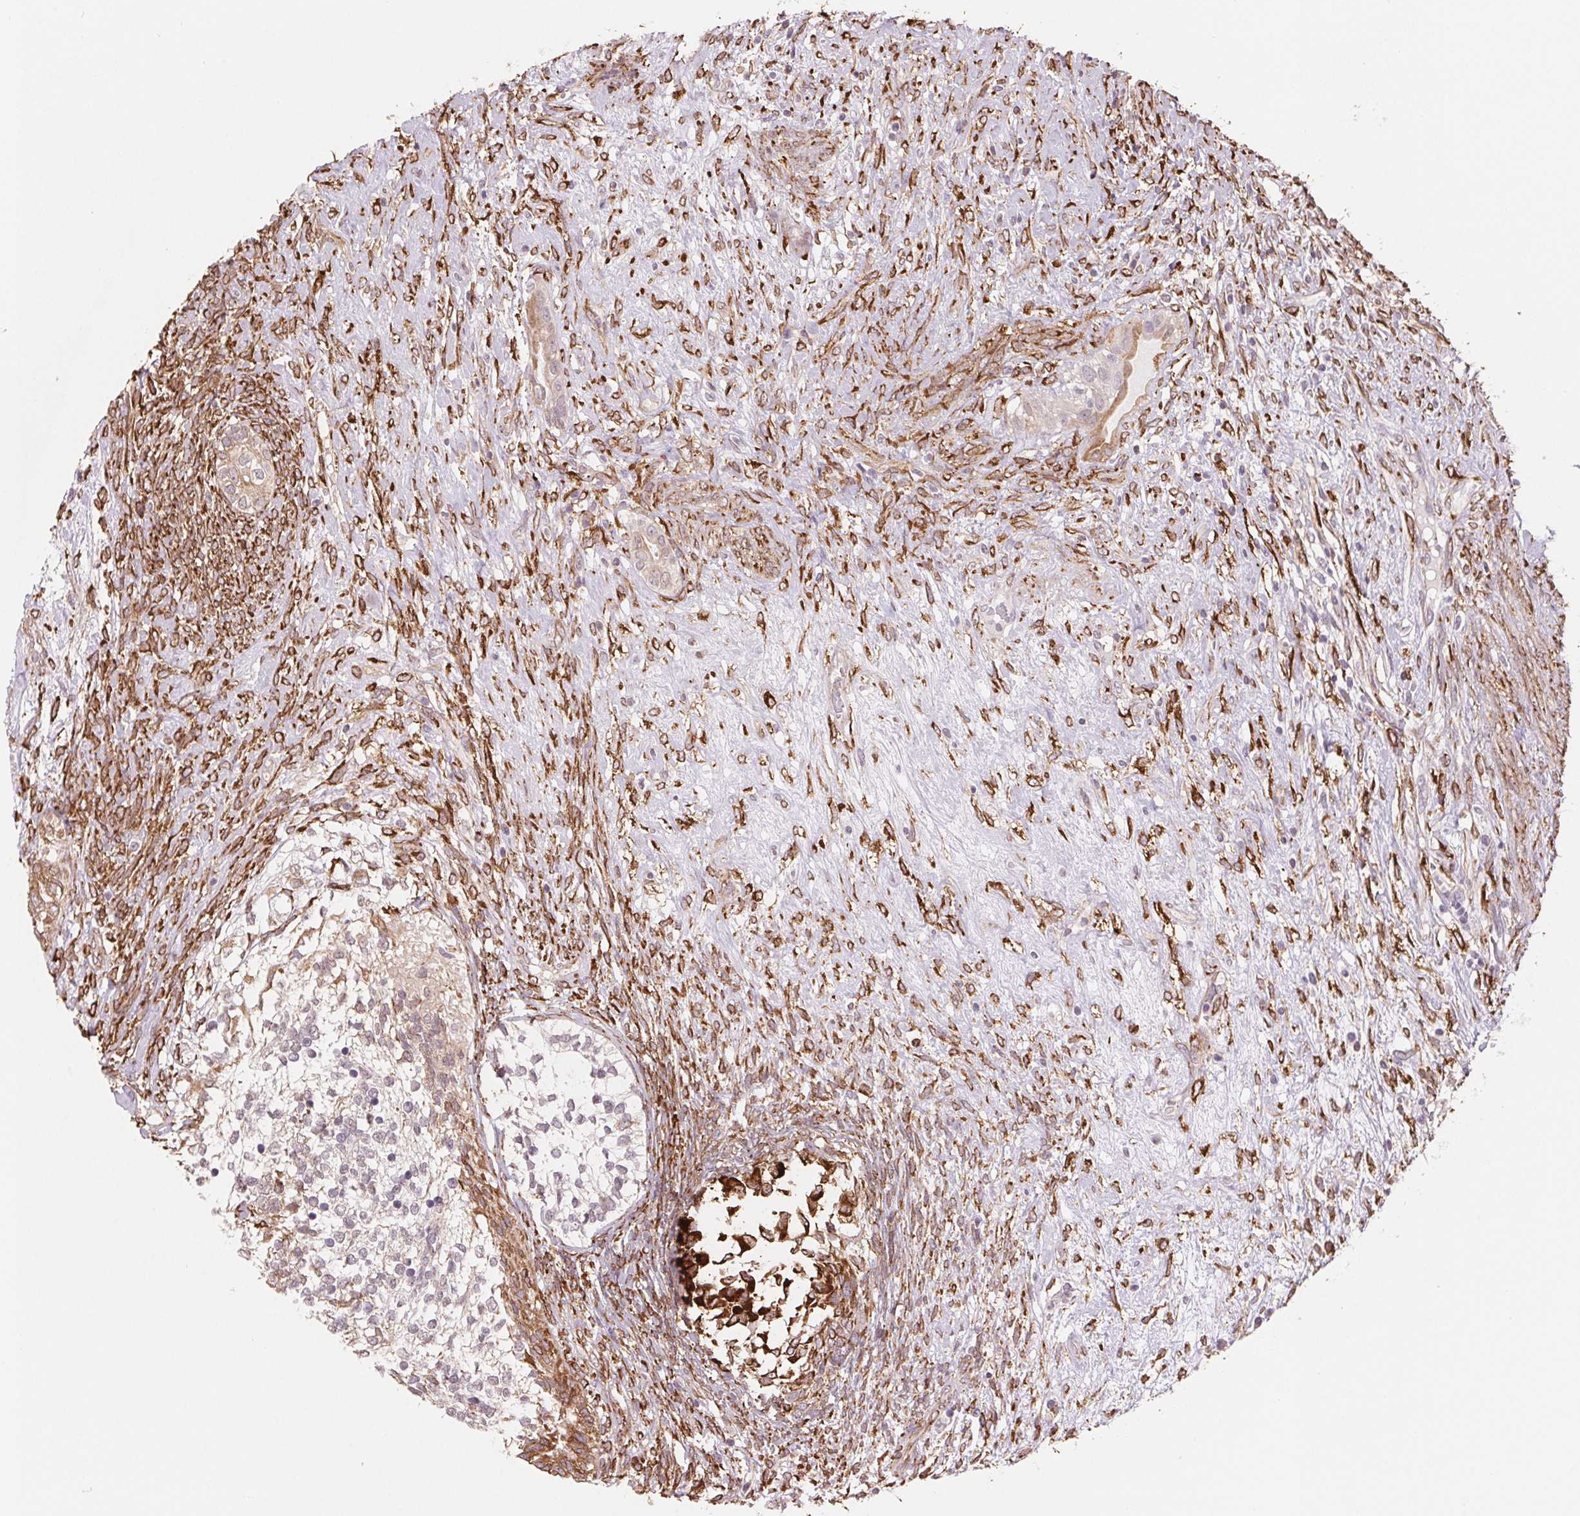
{"staining": {"intensity": "weak", "quantity": "<25%", "location": "cytoplasmic/membranous"}, "tissue": "testis cancer", "cell_type": "Tumor cells", "image_type": "cancer", "snomed": [{"axis": "morphology", "description": "Seminoma, NOS"}, {"axis": "morphology", "description": "Carcinoma, Embryonal, NOS"}, {"axis": "topography", "description": "Testis"}], "caption": "Testis cancer (embryonal carcinoma) was stained to show a protein in brown. There is no significant staining in tumor cells. (IHC, brightfield microscopy, high magnification).", "gene": "FKBP10", "patient": {"sex": "male", "age": 41}}